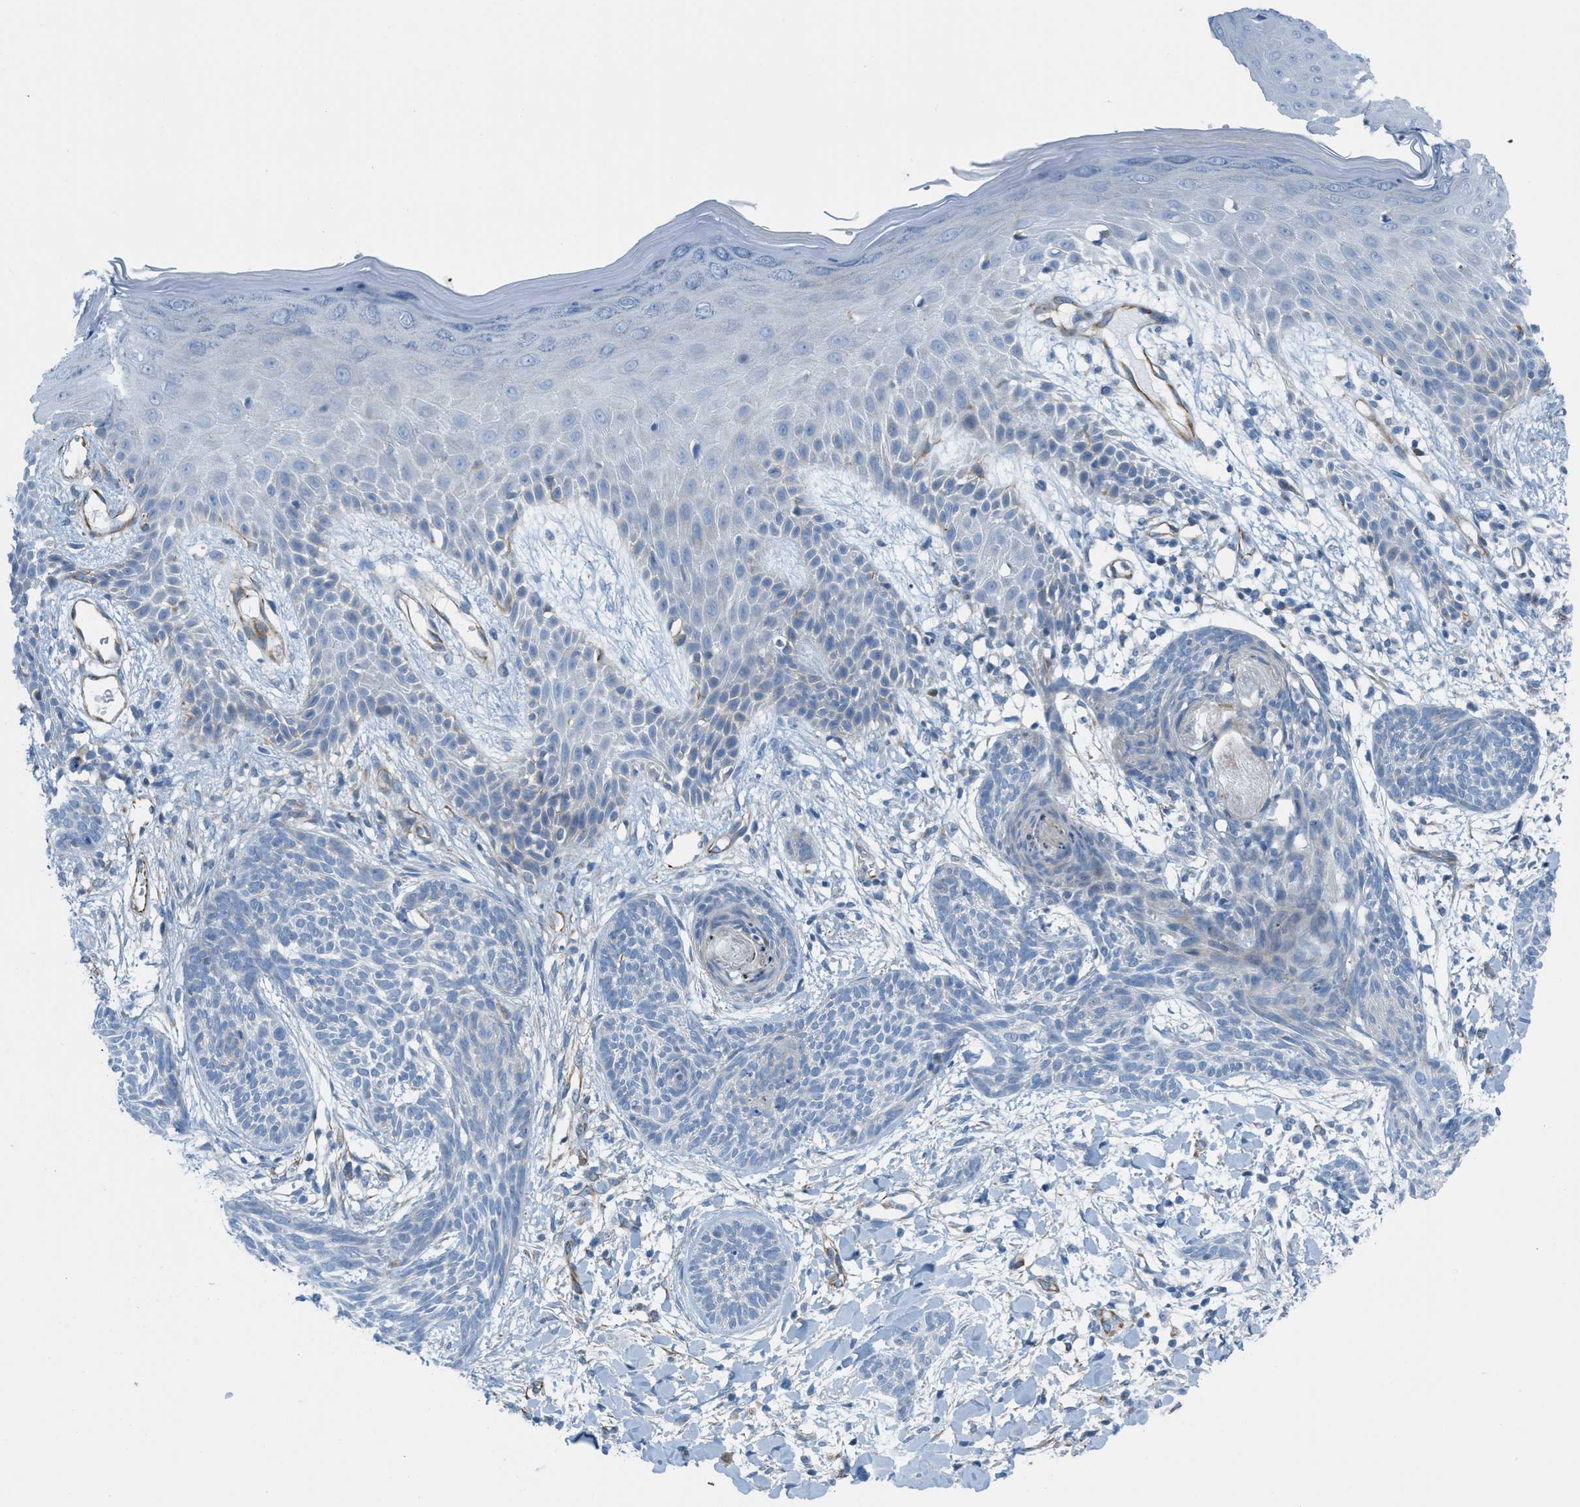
{"staining": {"intensity": "negative", "quantity": "none", "location": "none"}, "tissue": "skin cancer", "cell_type": "Tumor cells", "image_type": "cancer", "snomed": [{"axis": "morphology", "description": "Basal cell carcinoma"}, {"axis": "topography", "description": "Skin"}], "caption": "DAB (3,3'-diaminobenzidine) immunohistochemical staining of human basal cell carcinoma (skin) demonstrates no significant expression in tumor cells.", "gene": "SLC12A1", "patient": {"sex": "female", "age": 59}}